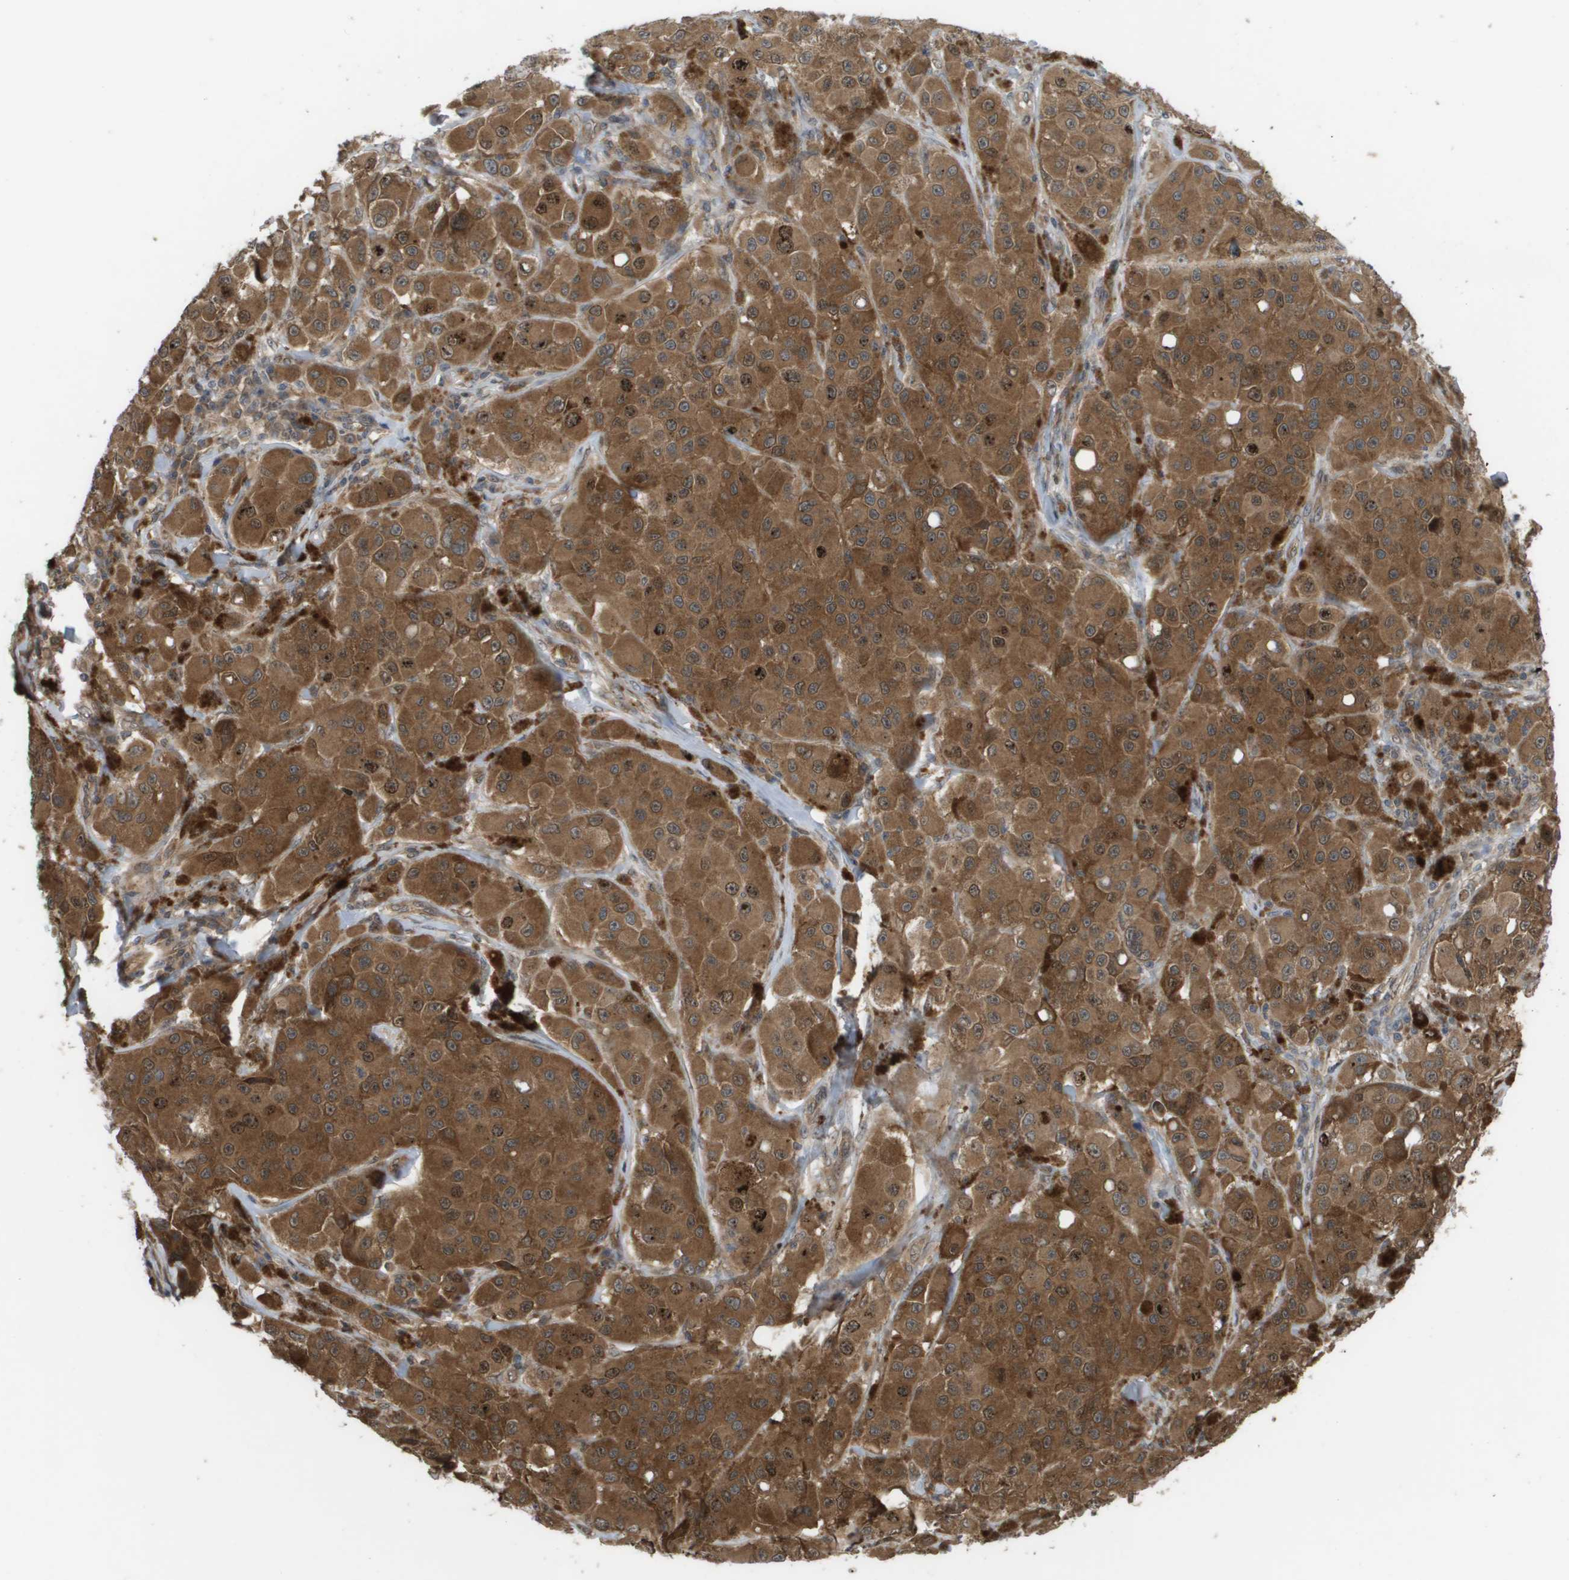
{"staining": {"intensity": "moderate", "quantity": ">75%", "location": "cytoplasmic/membranous,nuclear"}, "tissue": "melanoma", "cell_type": "Tumor cells", "image_type": "cancer", "snomed": [{"axis": "morphology", "description": "Malignant melanoma, NOS"}, {"axis": "topography", "description": "Skin"}], "caption": "DAB (3,3'-diaminobenzidine) immunohistochemical staining of human malignant melanoma shows moderate cytoplasmic/membranous and nuclear protein staining in about >75% of tumor cells.", "gene": "CTPS2", "patient": {"sex": "male", "age": 84}}